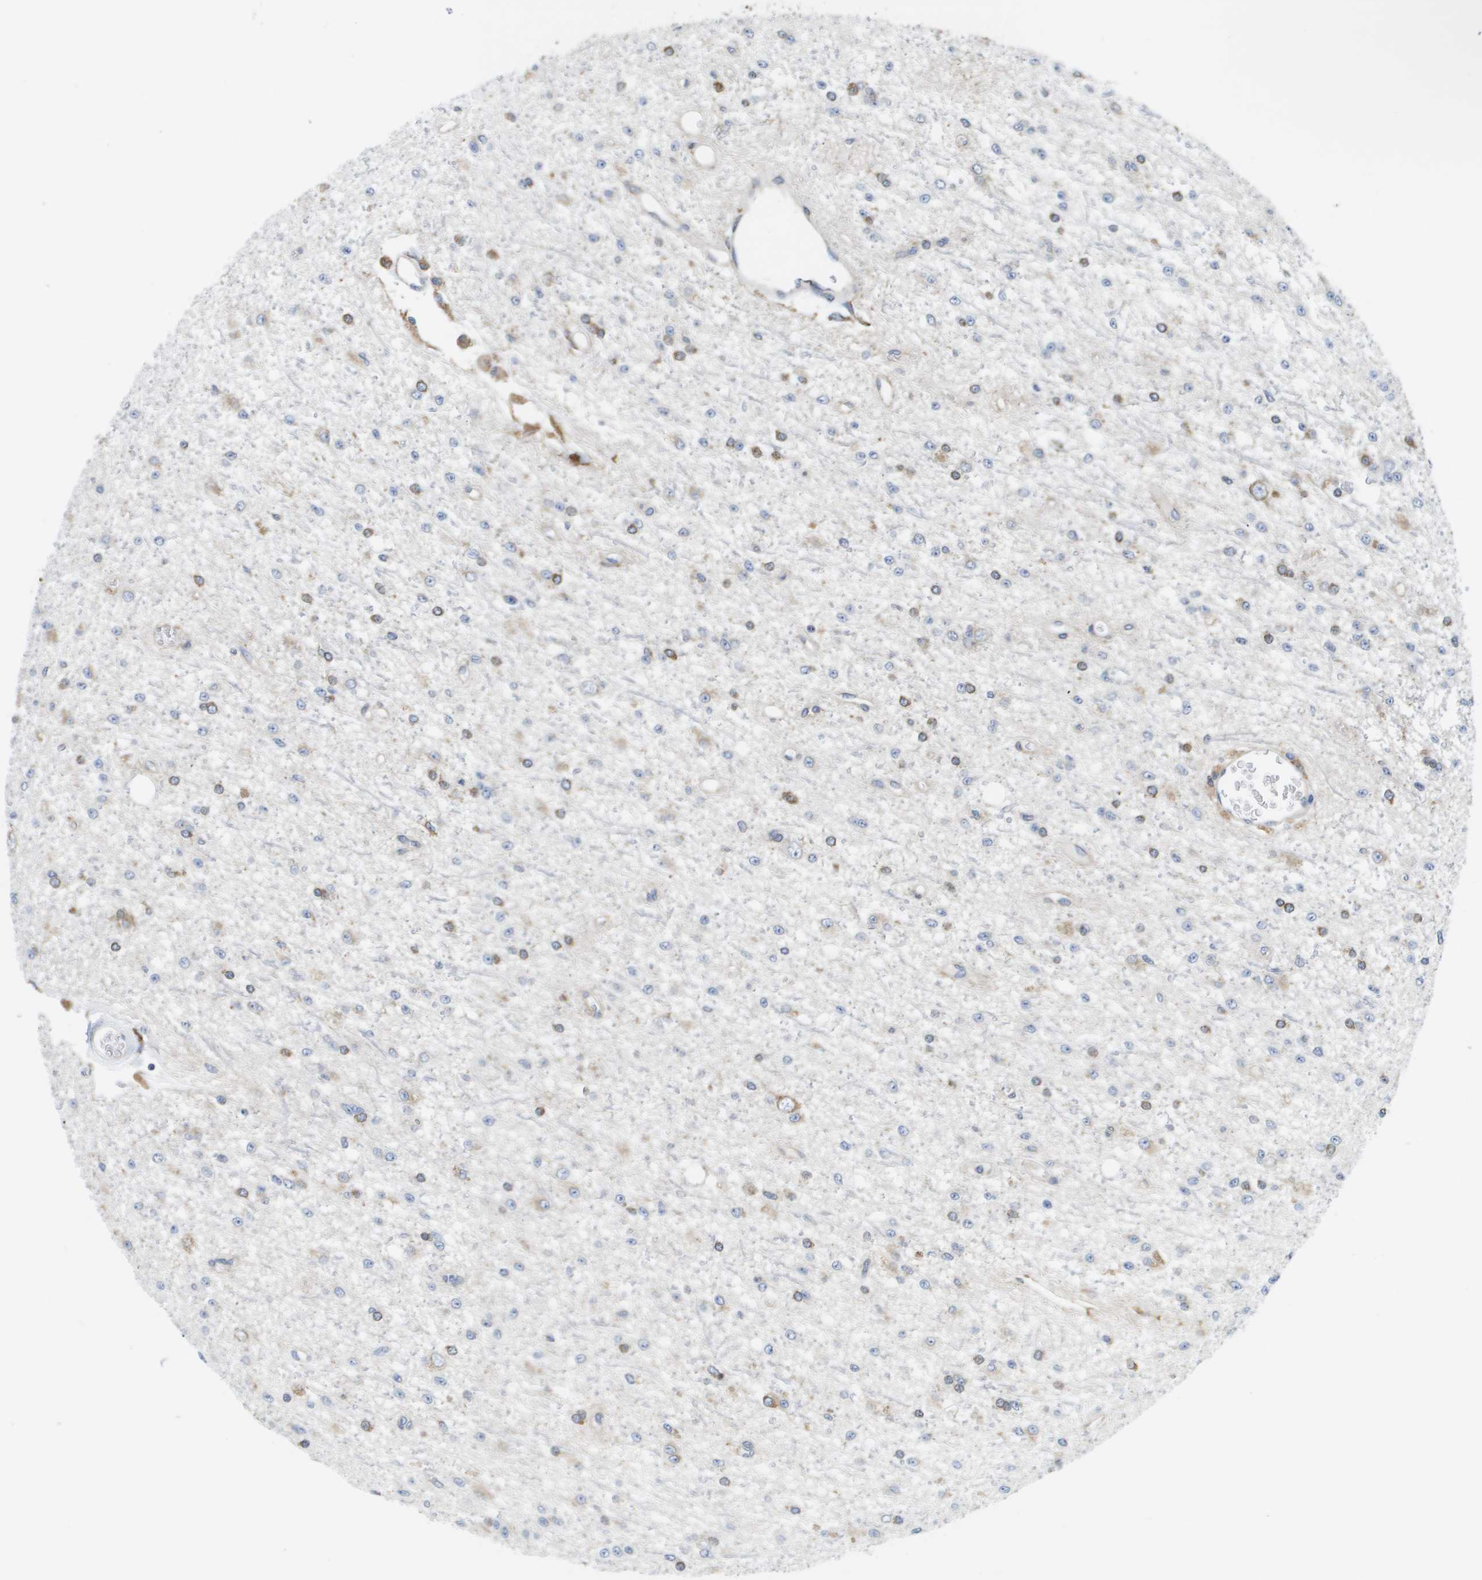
{"staining": {"intensity": "weak", "quantity": "<25%", "location": "cytoplasmic/membranous"}, "tissue": "glioma", "cell_type": "Tumor cells", "image_type": "cancer", "snomed": [{"axis": "morphology", "description": "Glioma, malignant, Low grade"}, {"axis": "topography", "description": "Brain"}], "caption": "High magnification brightfield microscopy of malignant glioma (low-grade) stained with DAB (brown) and counterstained with hematoxylin (blue): tumor cells show no significant staining. Nuclei are stained in blue.", "gene": "ST3GAL2", "patient": {"sex": "male", "age": 38}}